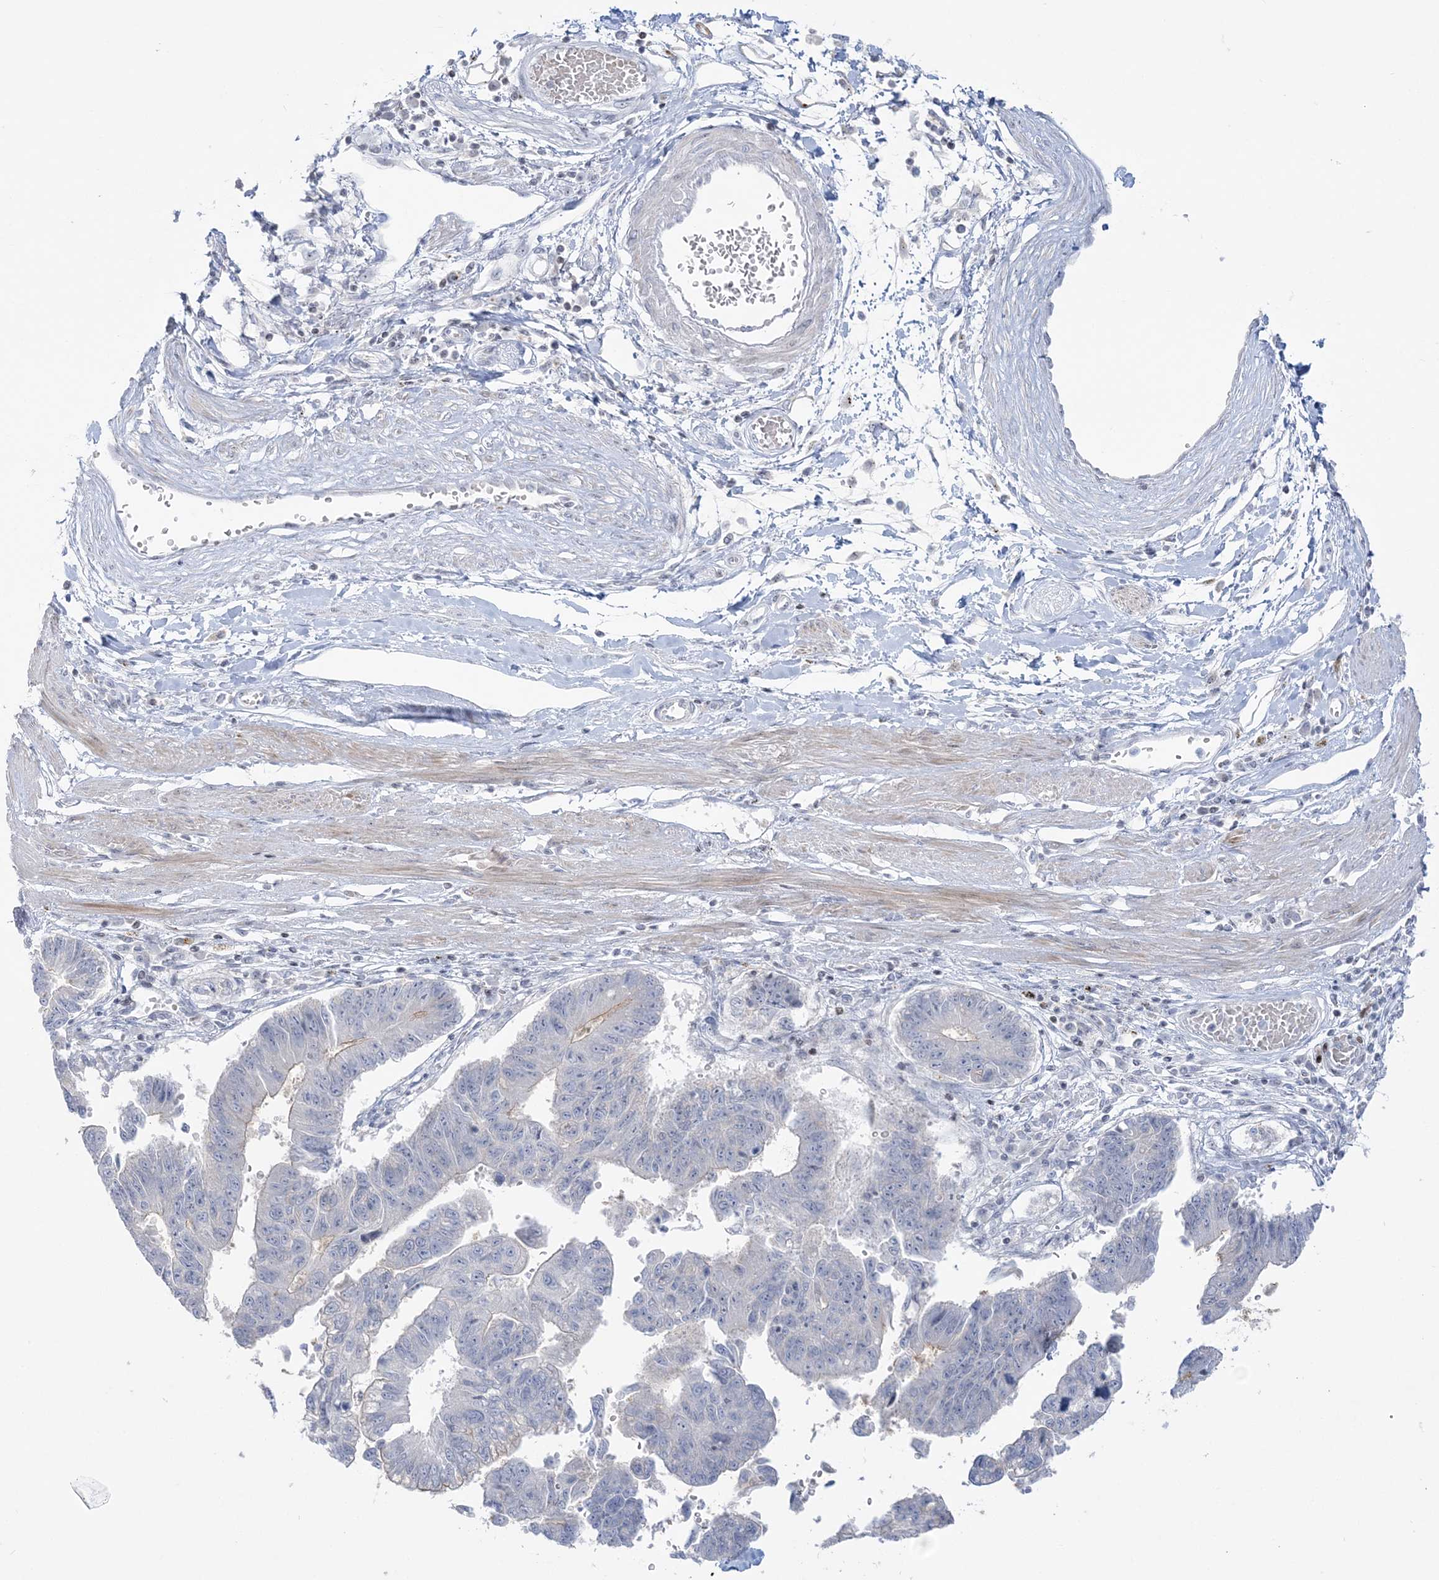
{"staining": {"intensity": "negative", "quantity": "none", "location": "none"}, "tissue": "stomach cancer", "cell_type": "Tumor cells", "image_type": "cancer", "snomed": [{"axis": "morphology", "description": "Adenocarcinoma, NOS"}, {"axis": "topography", "description": "Stomach"}], "caption": "Protein analysis of stomach adenocarcinoma demonstrates no significant positivity in tumor cells.", "gene": "SH3BP4", "patient": {"sex": "male", "age": 59}}